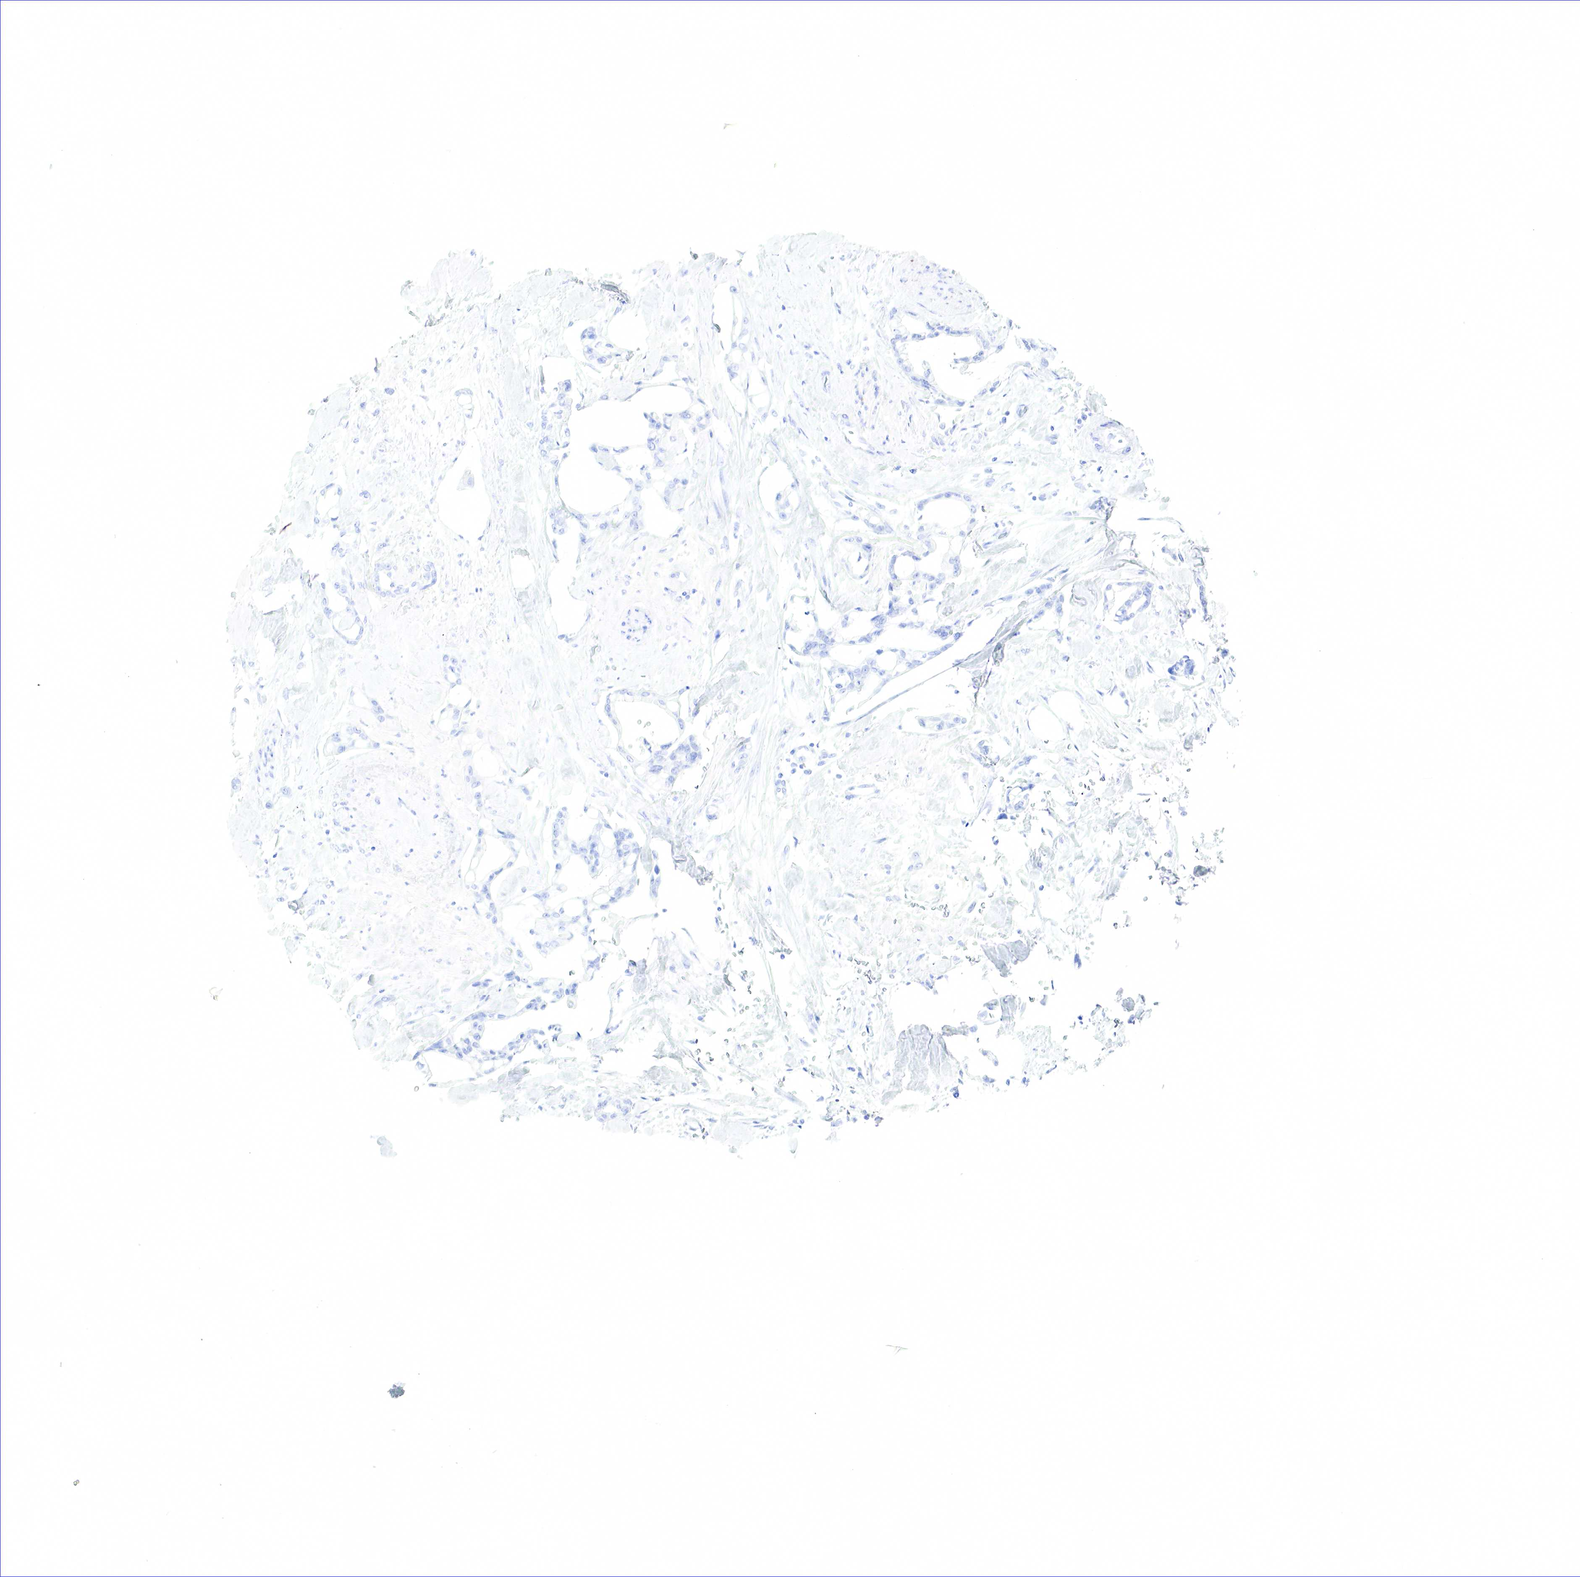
{"staining": {"intensity": "negative", "quantity": "none", "location": "none"}, "tissue": "pancreatic cancer", "cell_type": "Tumor cells", "image_type": "cancer", "snomed": [{"axis": "morphology", "description": "Adenocarcinoma, NOS"}, {"axis": "topography", "description": "Pancreas"}], "caption": "A high-resolution histopathology image shows immunohistochemistry staining of pancreatic cancer (adenocarcinoma), which displays no significant positivity in tumor cells.", "gene": "TNFRSF8", "patient": {"sex": "female", "age": 70}}